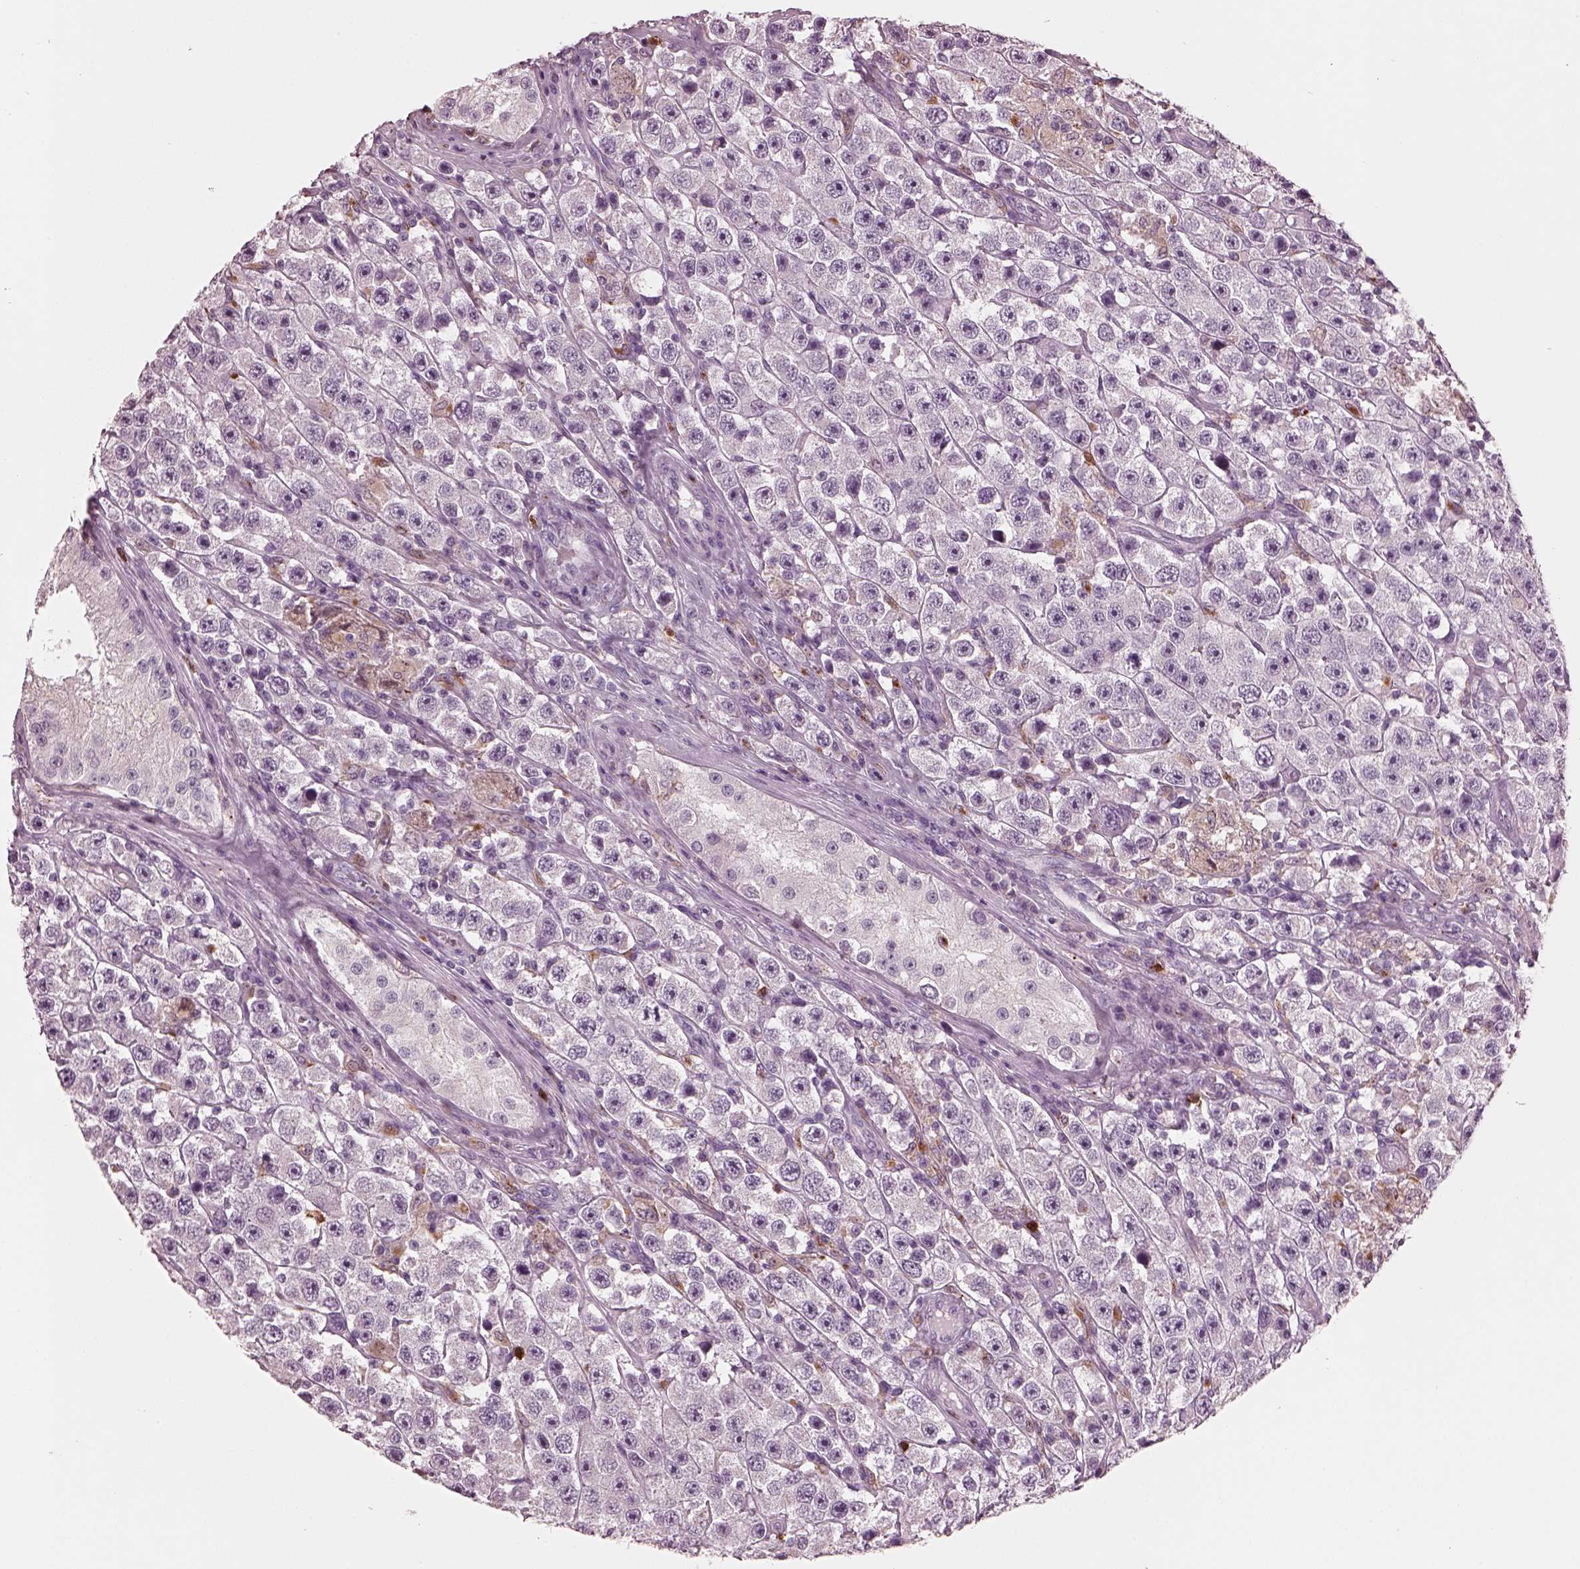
{"staining": {"intensity": "negative", "quantity": "none", "location": "none"}, "tissue": "testis cancer", "cell_type": "Tumor cells", "image_type": "cancer", "snomed": [{"axis": "morphology", "description": "Seminoma, NOS"}, {"axis": "topography", "description": "Testis"}], "caption": "The photomicrograph exhibits no staining of tumor cells in testis seminoma.", "gene": "SLAMF8", "patient": {"sex": "male", "age": 45}}